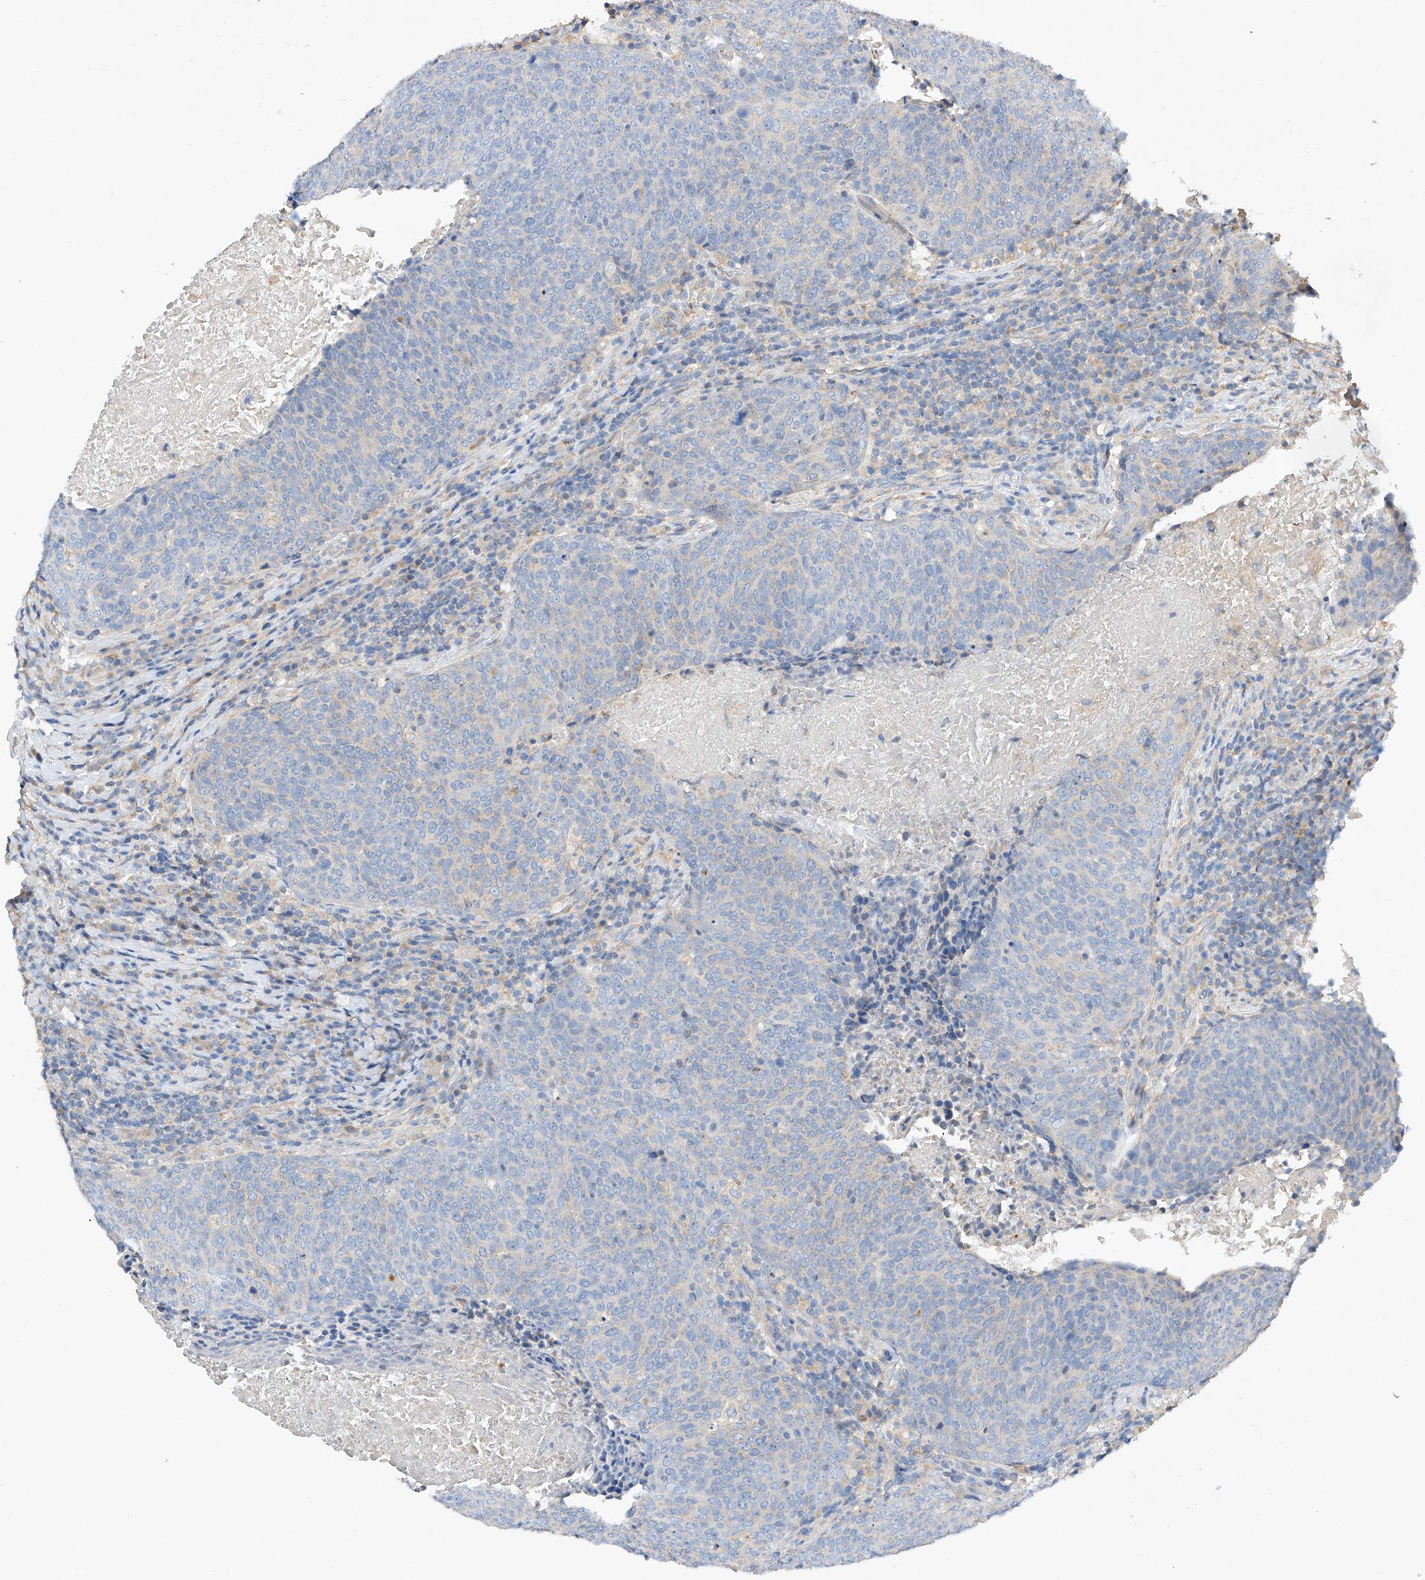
{"staining": {"intensity": "negative", "quantity": "none", "location": "none"}, "tissue": "head and neck cancer", "cell_type": "Tumor cells", "image_type": "cancer", "snomed": [{"axis": "morphology", "description": "Squamous cell carcinoma, NOS"}, {"axis": "morphology", "description": "Squamous cell carcinoma, metastatic, NOS"}, {"axis": "topography", "description": "Lymph node"}, {"axis": "topography", "description": "Head-Neck"}], "caption": "Tumor cells show no significant protein positivity in metastatic squamous cell carcinoma (head and neck). (DAB (3,3'-diaminobenzidine) immunohistochemistry, high magnification).", "gene": "AMD1", "patient": {"sex": "male", "age": 62}}